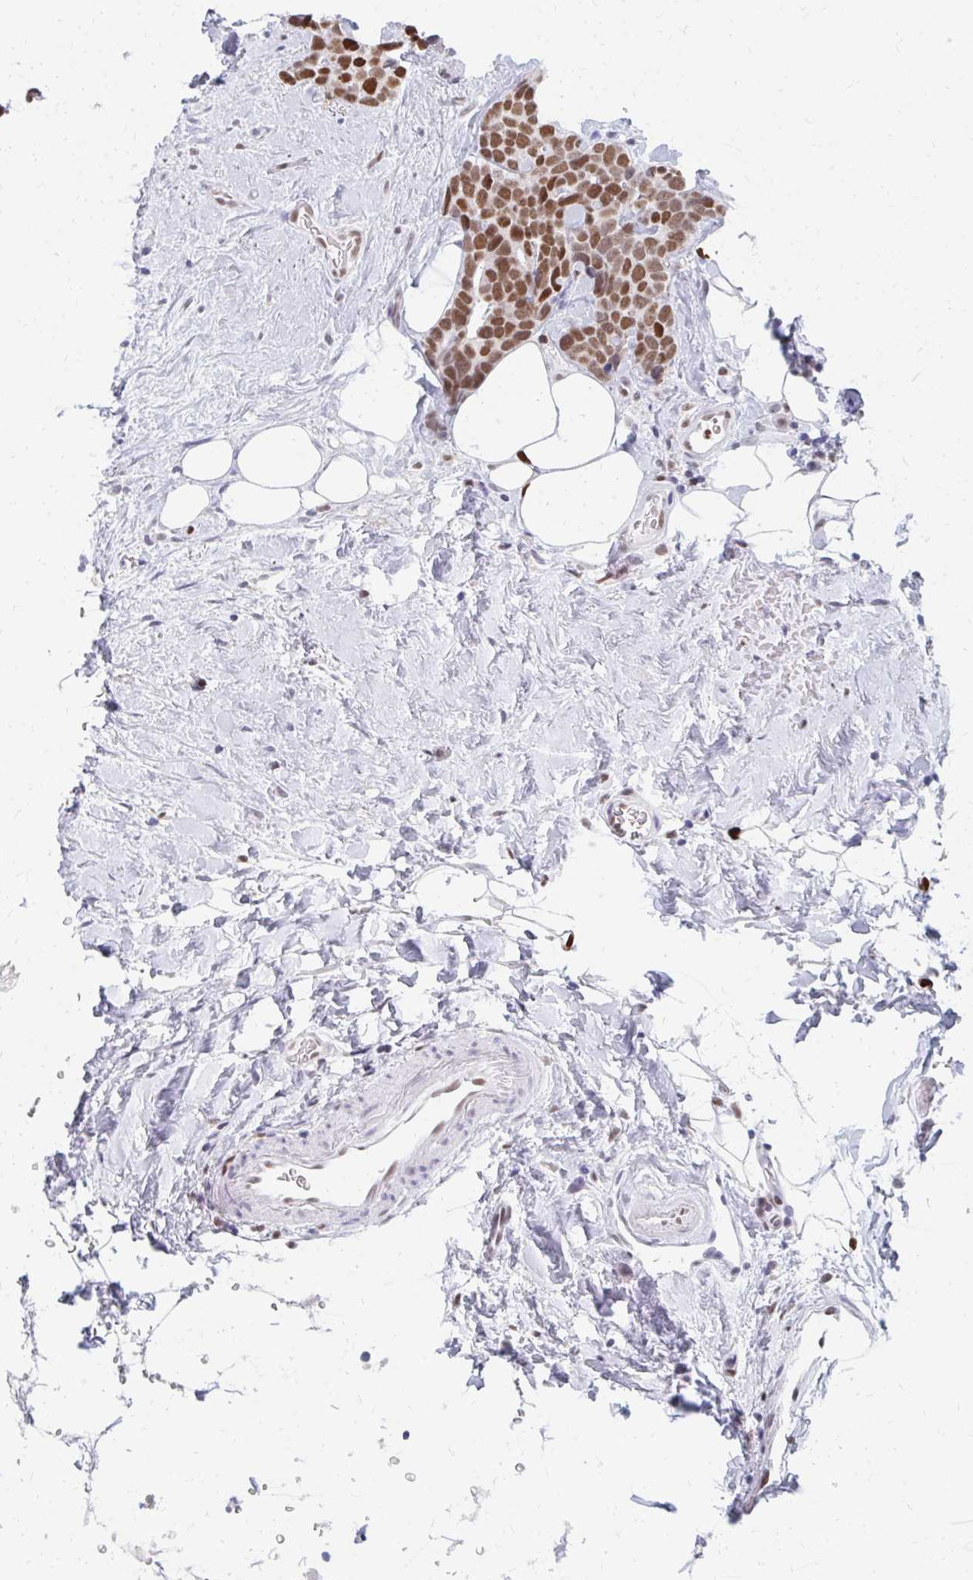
{"staining": {"intensity": "moderate", "quantity": ">75%", "location": "nuclear"}, "tissue": "breast cancer", "cell_type": "Tumor cells", "image_type": "cancer", "snomed": [{"axis": "morphology", "description": "Duct carcinoma"}, {"axis": "topography", "description": "Breast"}], "caption": "An image of breast invasive ductal carcinoma stained for a protein displays moderate nuclear brown staining in tumor cells.", "gene": "PLK3", "patient": {"sex": "female", "age": 71}}